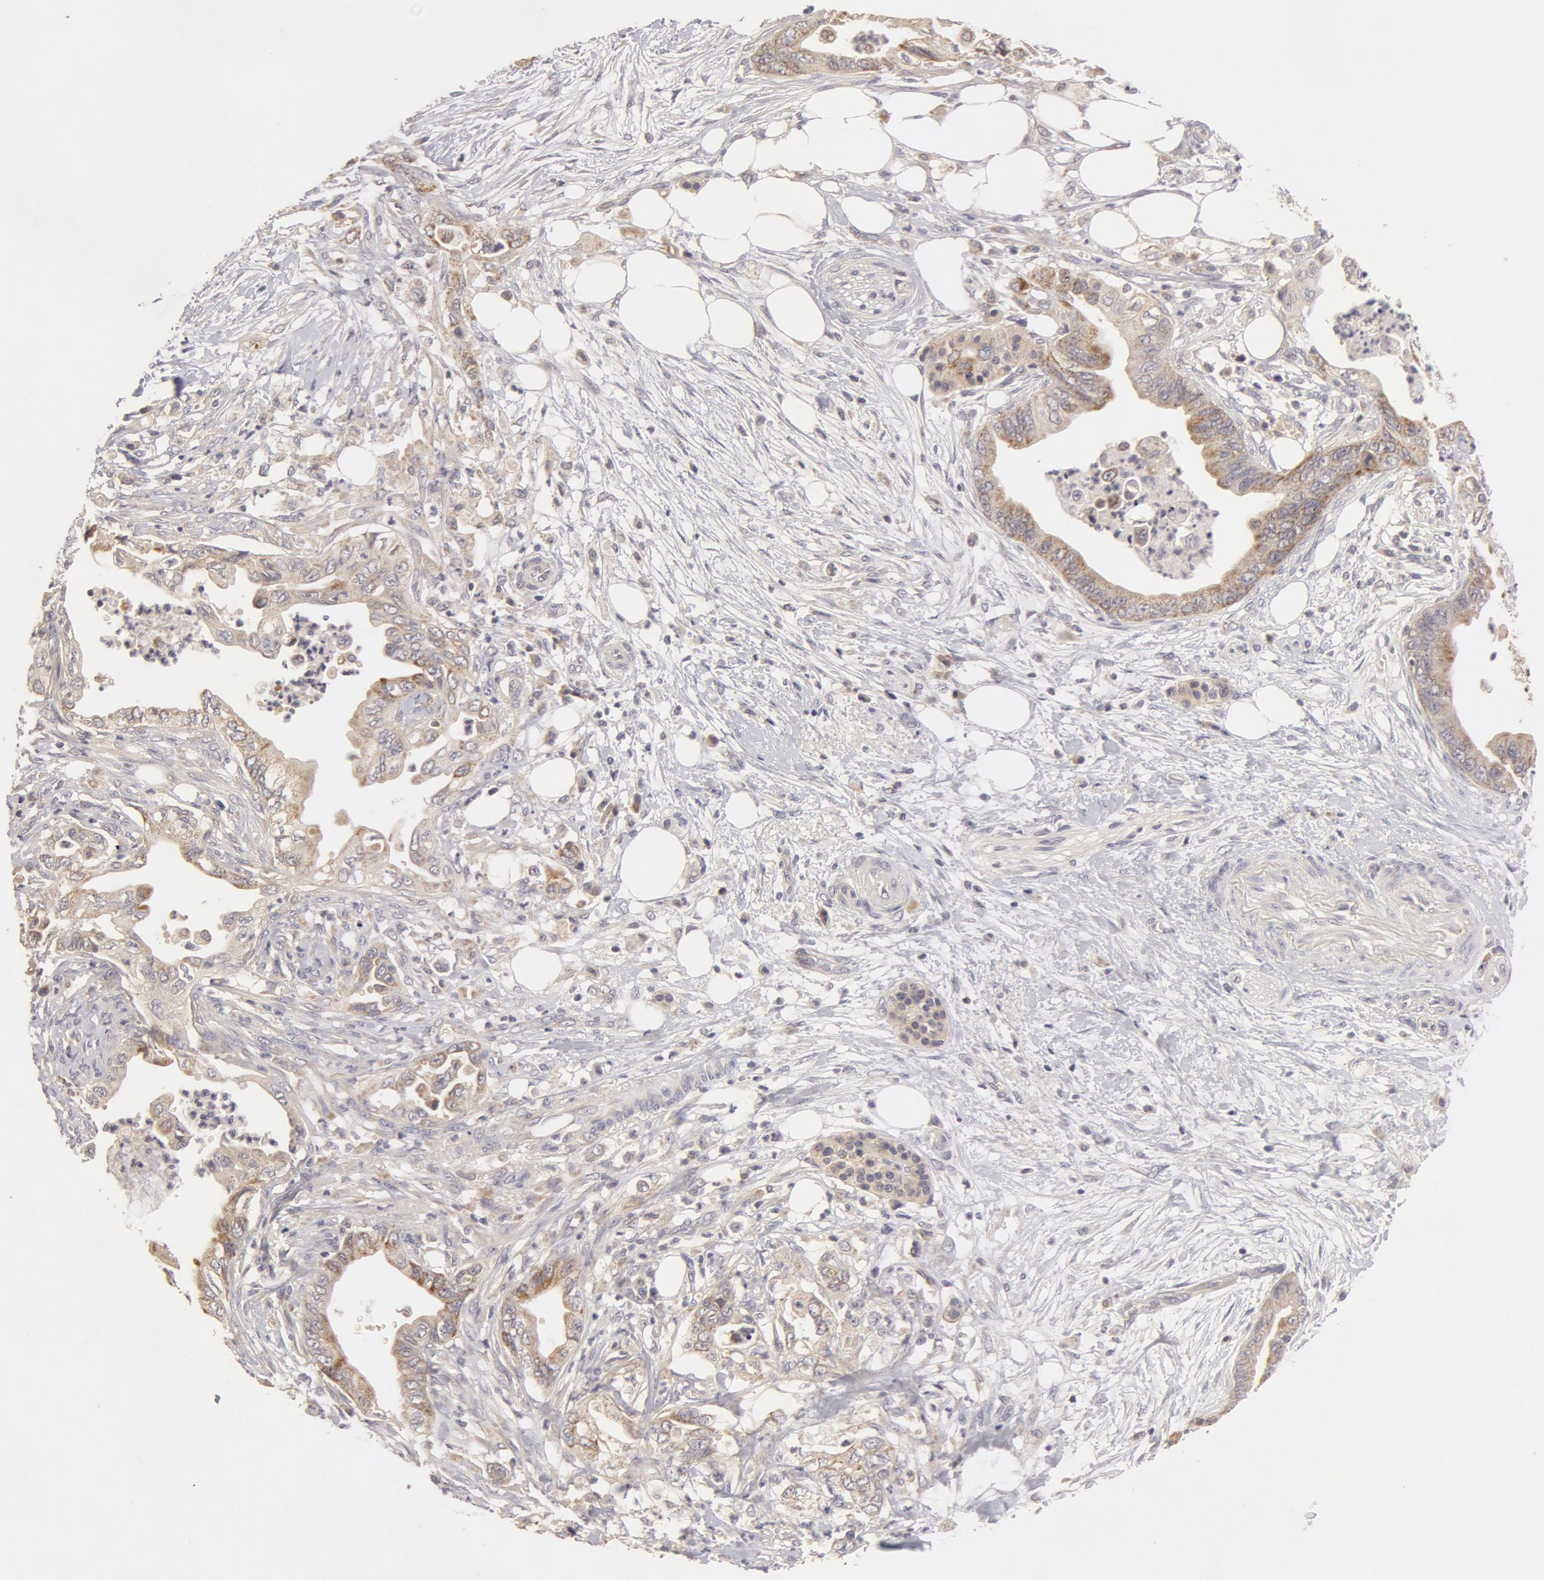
{"staining": {"intensity": "weak", "quantity": "<25%", "location": "cytoplasmic/membranous"}, "tissue": "pancreatic cancer", "cell_type": "Tumor cells", "image_type": "cancer", "snomed": [{"axis": "morphology", "description": "Adenocarcinoma, NOS"}, {"axis": "topography", "description": "Pancreas"}], "caption": "The micrograph displays no significant positivity in tumor cells of pancreatic adenocarcinoma.", "gene": "ADPRH", "patient": {"sex": "female", "age": 66}}